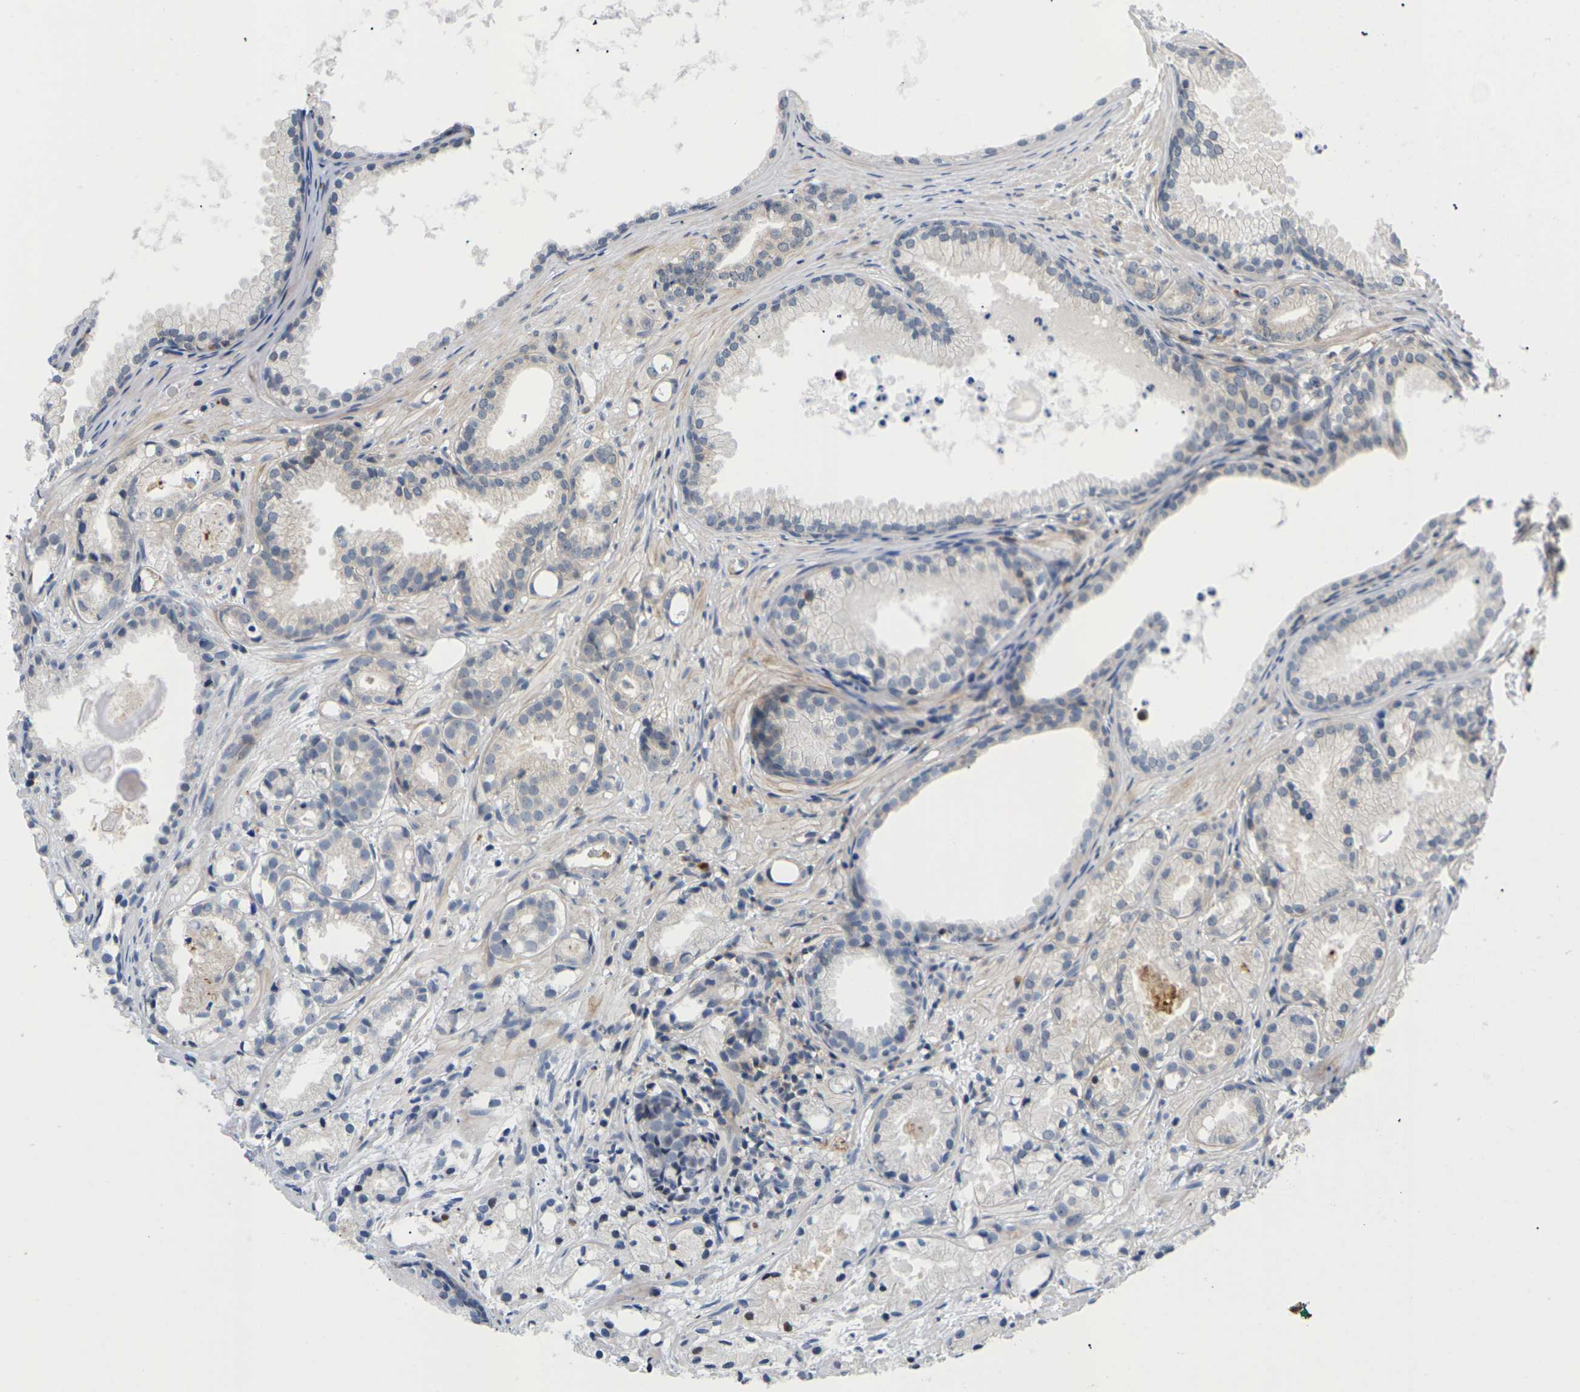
{"staining": {"intensity": "weak", "quantity": "25%-75%", "location": "cytoplasmic/membranous"}, "tissue": "prostate cancer", "cell_type": "Tumor cells", "image_type": "cancer", "snomed": [{"axis": "morphology", "description": "Adenocarcinoma, Low grade"}, {"axis": "topography", "description": "Prostate"}], "caption": "A photomicrograph of adenocarcinoma (low-grade) (prostate) stained for a protein demonstrates weak cytoplasmic/membranous brown staining in tumor cells.", "gene": "RPS6KA3", "patient": {"sex": "male", "age": 72}}